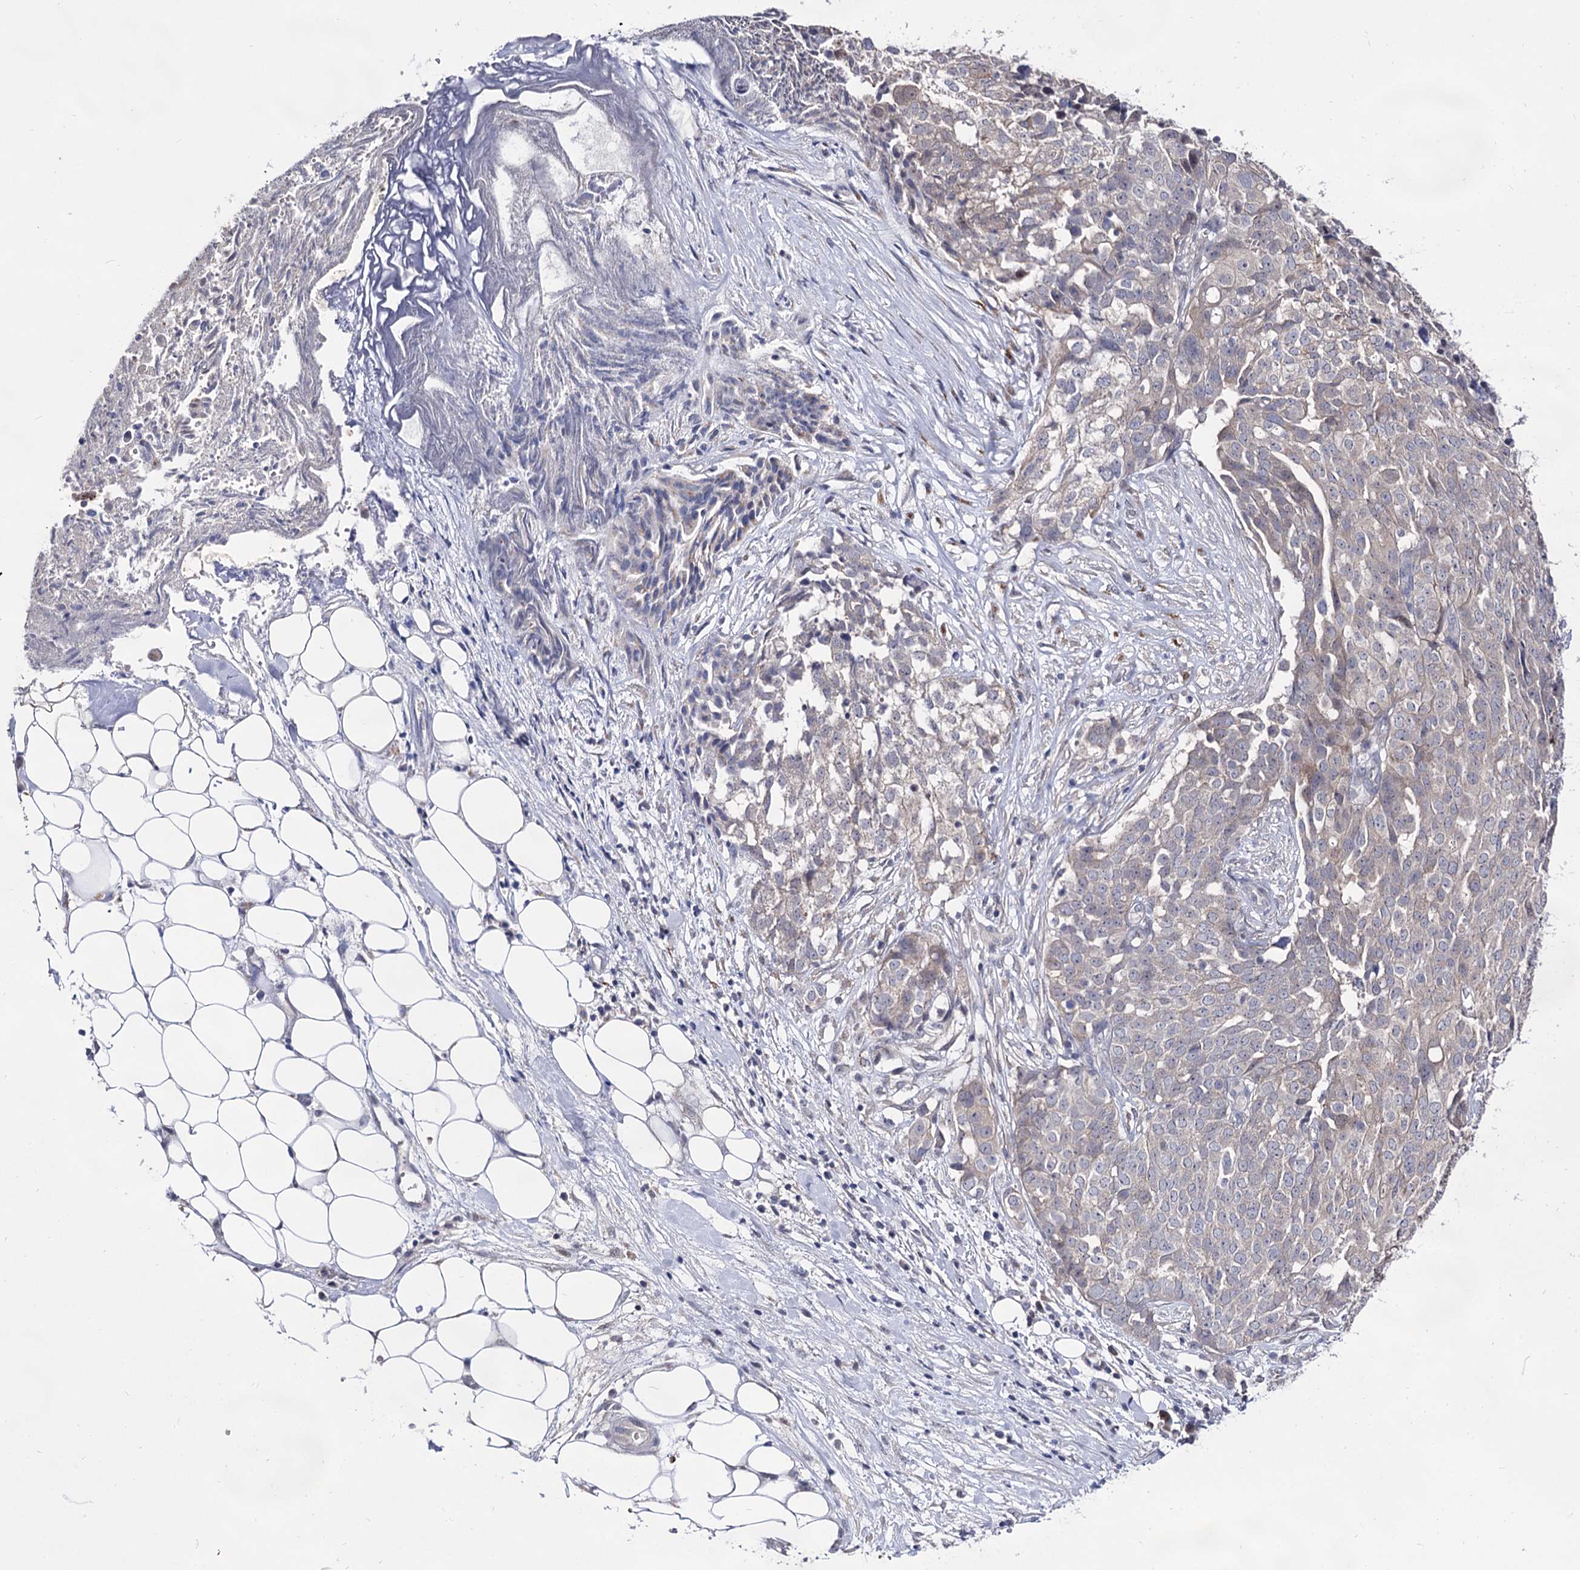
{"staining": {"intensity": "negative", "quantity": "none", "location": "none"}, "tissue": "ovarian cancer", "cell_type": "Tumor cells", "image_type": "cancer", "snomed": [{"axis": "morphology", "description": "Cystadenocarcinoma, serous, NOS"}, {"axis": "topography", "description": "Soft tissue"}, {"axis": "topography", "description": "Ovary"}], "caption": "IHC of serous cystadenocarcinoma (ovarian) exhibits no staining in tumor cells. (DAB (3,3'-diaminobenzidine) IHC, high magnification).", "gene": "ARFIP2", "patient": {"sex": "female", "age": 57}}